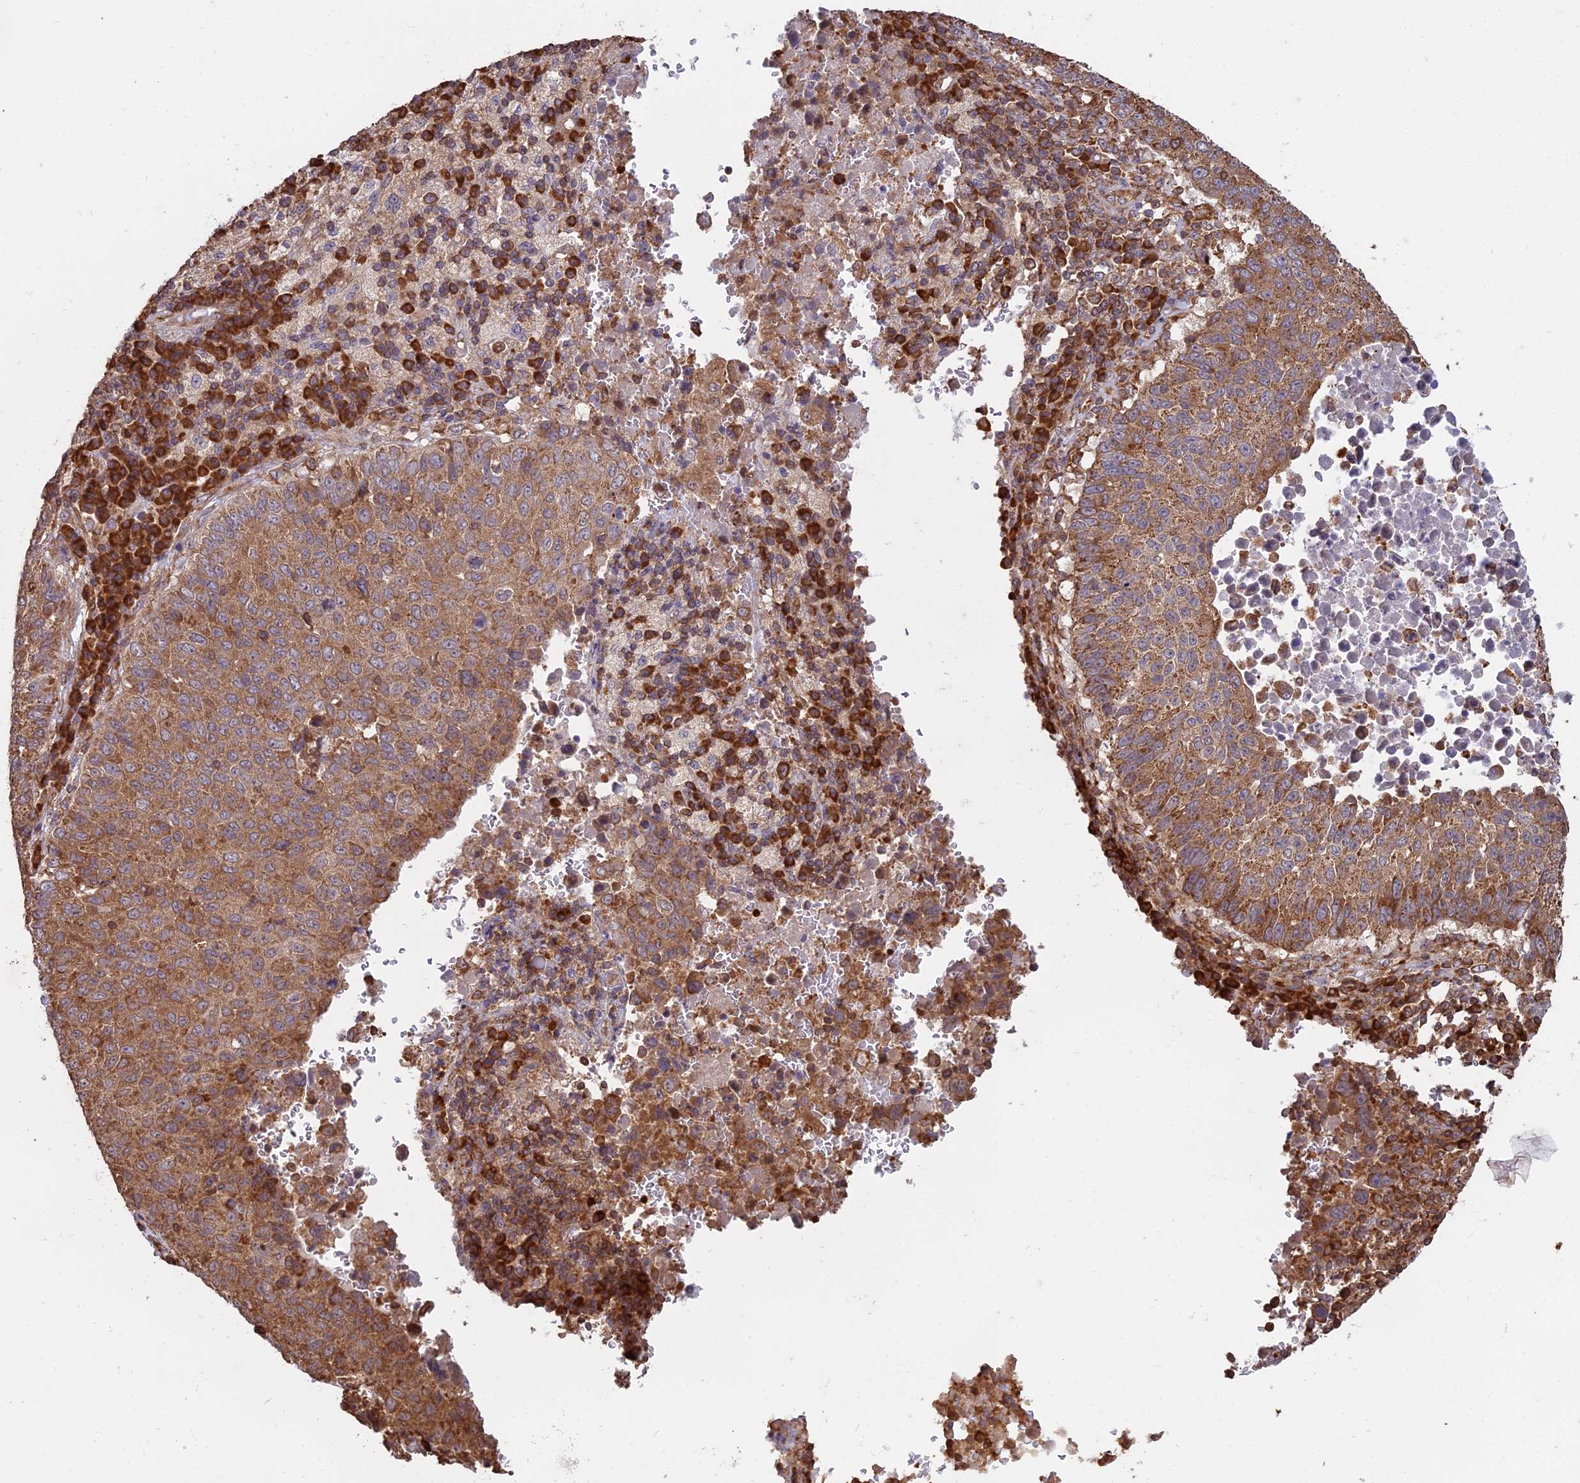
{"staining": {"intensity": "moderate", "quantity": ">75%", "location": "cytoplasmic/membranous"}, "tissue": "lung cancer", "cell_type": "Tumor cells", "image_type": "cancer", "snomed": [{"axis": "morphology", "description": "Squamous cell carcinoma, NOS"}, {"axis": "topography", "description": "Lung"}], "caption": "Immunohistochemistry (DAB (3,3'-diaminobenzidine)) staining of human lung cancer (squamous cell carcinoma) exhibits moderate cytoplasmic/membranous protein staining in about >75% of tumor cells.", "gene": "RPL26", "patient": {"sex": "male", "age": 73}}